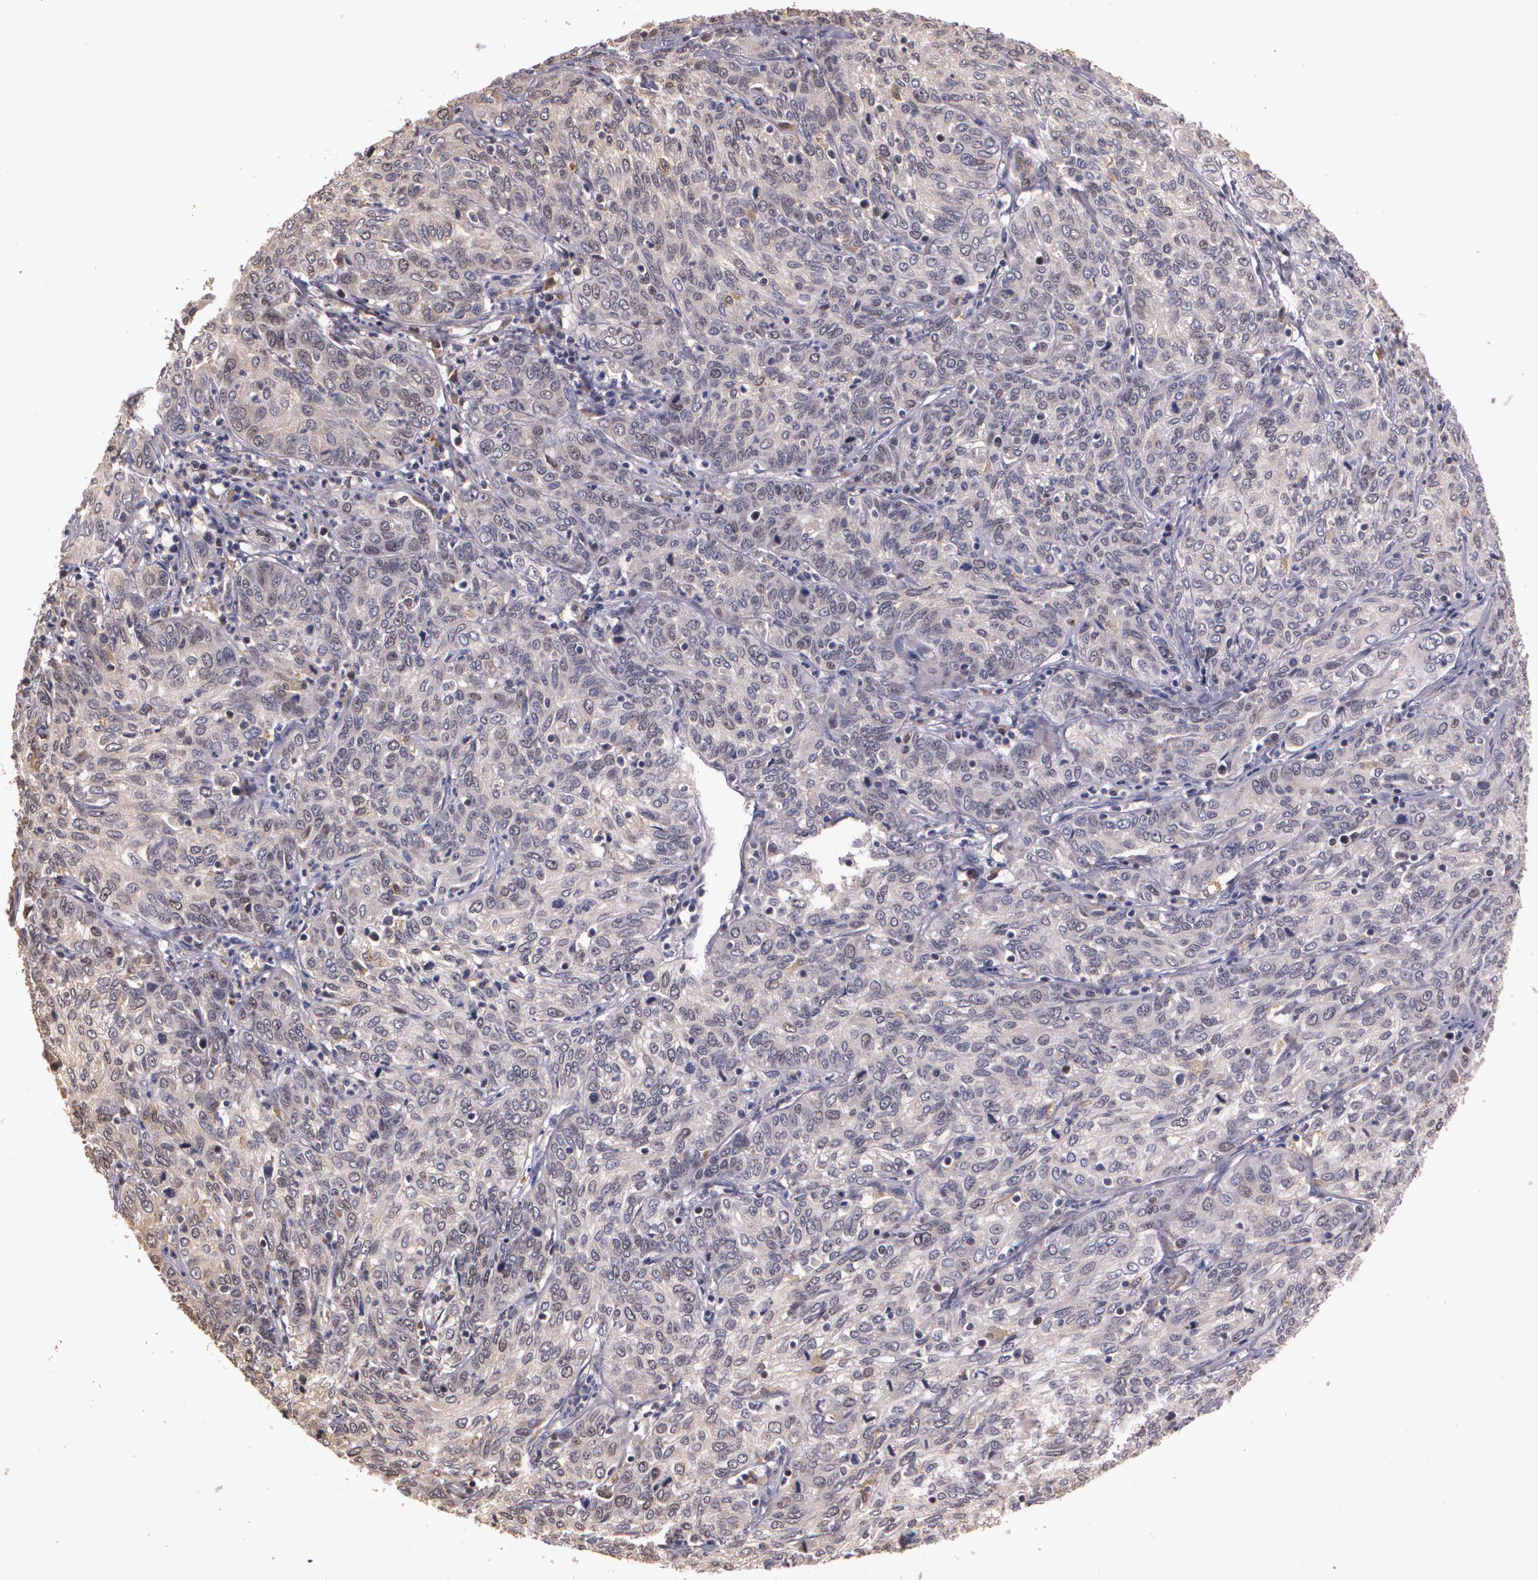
{"staining": {"intensity": "weak", "quantity": "<25%", "location": "cytoplasmic/membranous,nuclear"}, "tissue": "cervical cancer", "cell_type": "Tumor cells", "image_type": "cancer", "snomed": [{"axis": "morphology", "description": "Squamous cell carcinoma, NOS"}, {"axis": "topography", "description": "Cervix"}], "caption": "A histopathology image of cervical squamous cell carcinoma stained for a protein demonstrates no brown staining in tumor cells. Nuclei are stained in blue.", "gene": "BRCA1", "patient": {"sex": "female", "age": 38}}